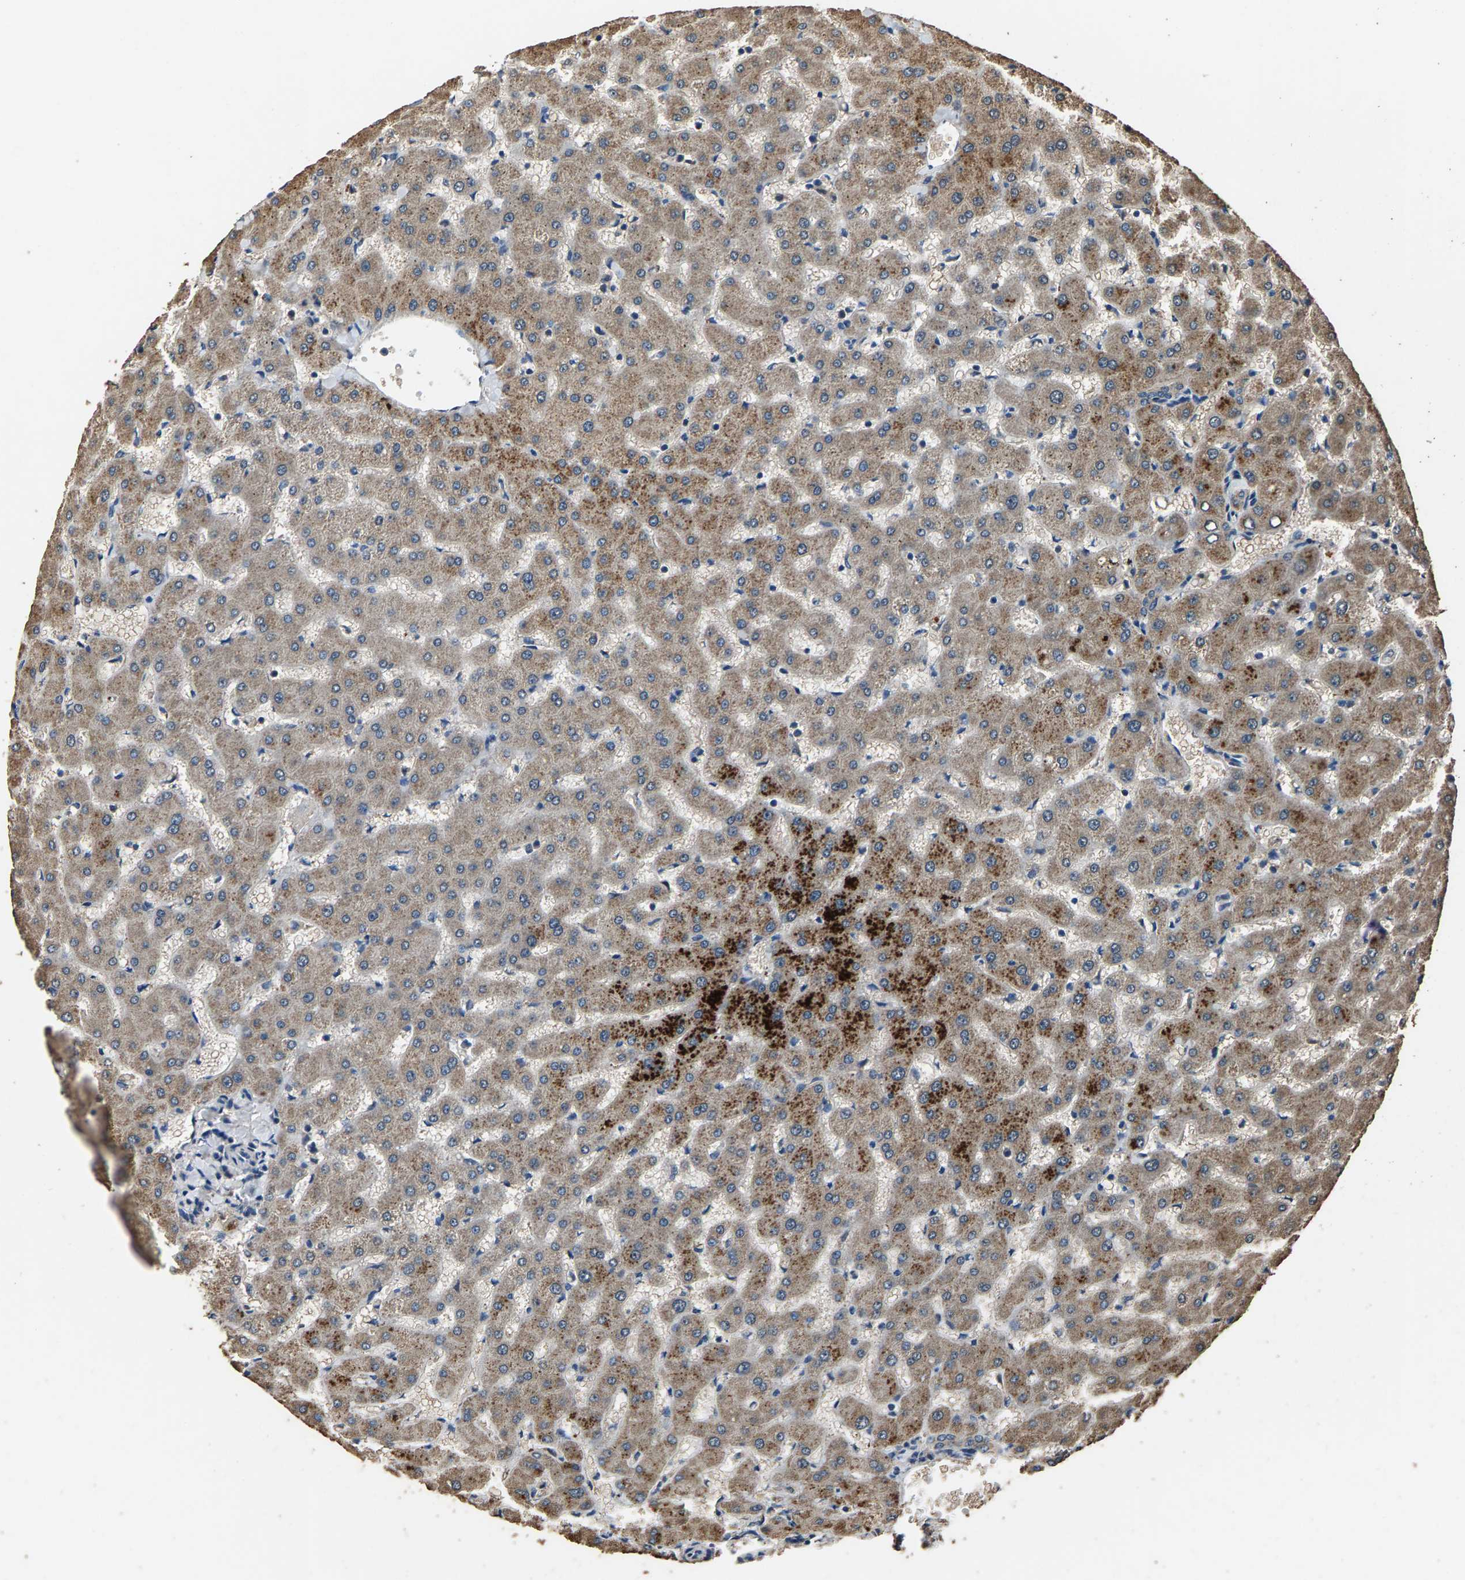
{"staining": {"intensity": "weak", "quantity": ">75%", "location": "cytoplasmic/membranous"}, "tissue": "liver", "cell_type": "Cholangiocytes", "image_type": "normal", "snomed": [{"axis": "morphology", "description": "Normal tissue, NOS"}, {"axis": "topography", "description": "Liver"}], "caption": "This image displays immunohistochemistry staining of benign liver, with low weak cytoplasmic/membranous expression in approximately >75% of cholangiocytes.", "gene": "MRPL27", "patient": {"sex": "female", "age": 63}}